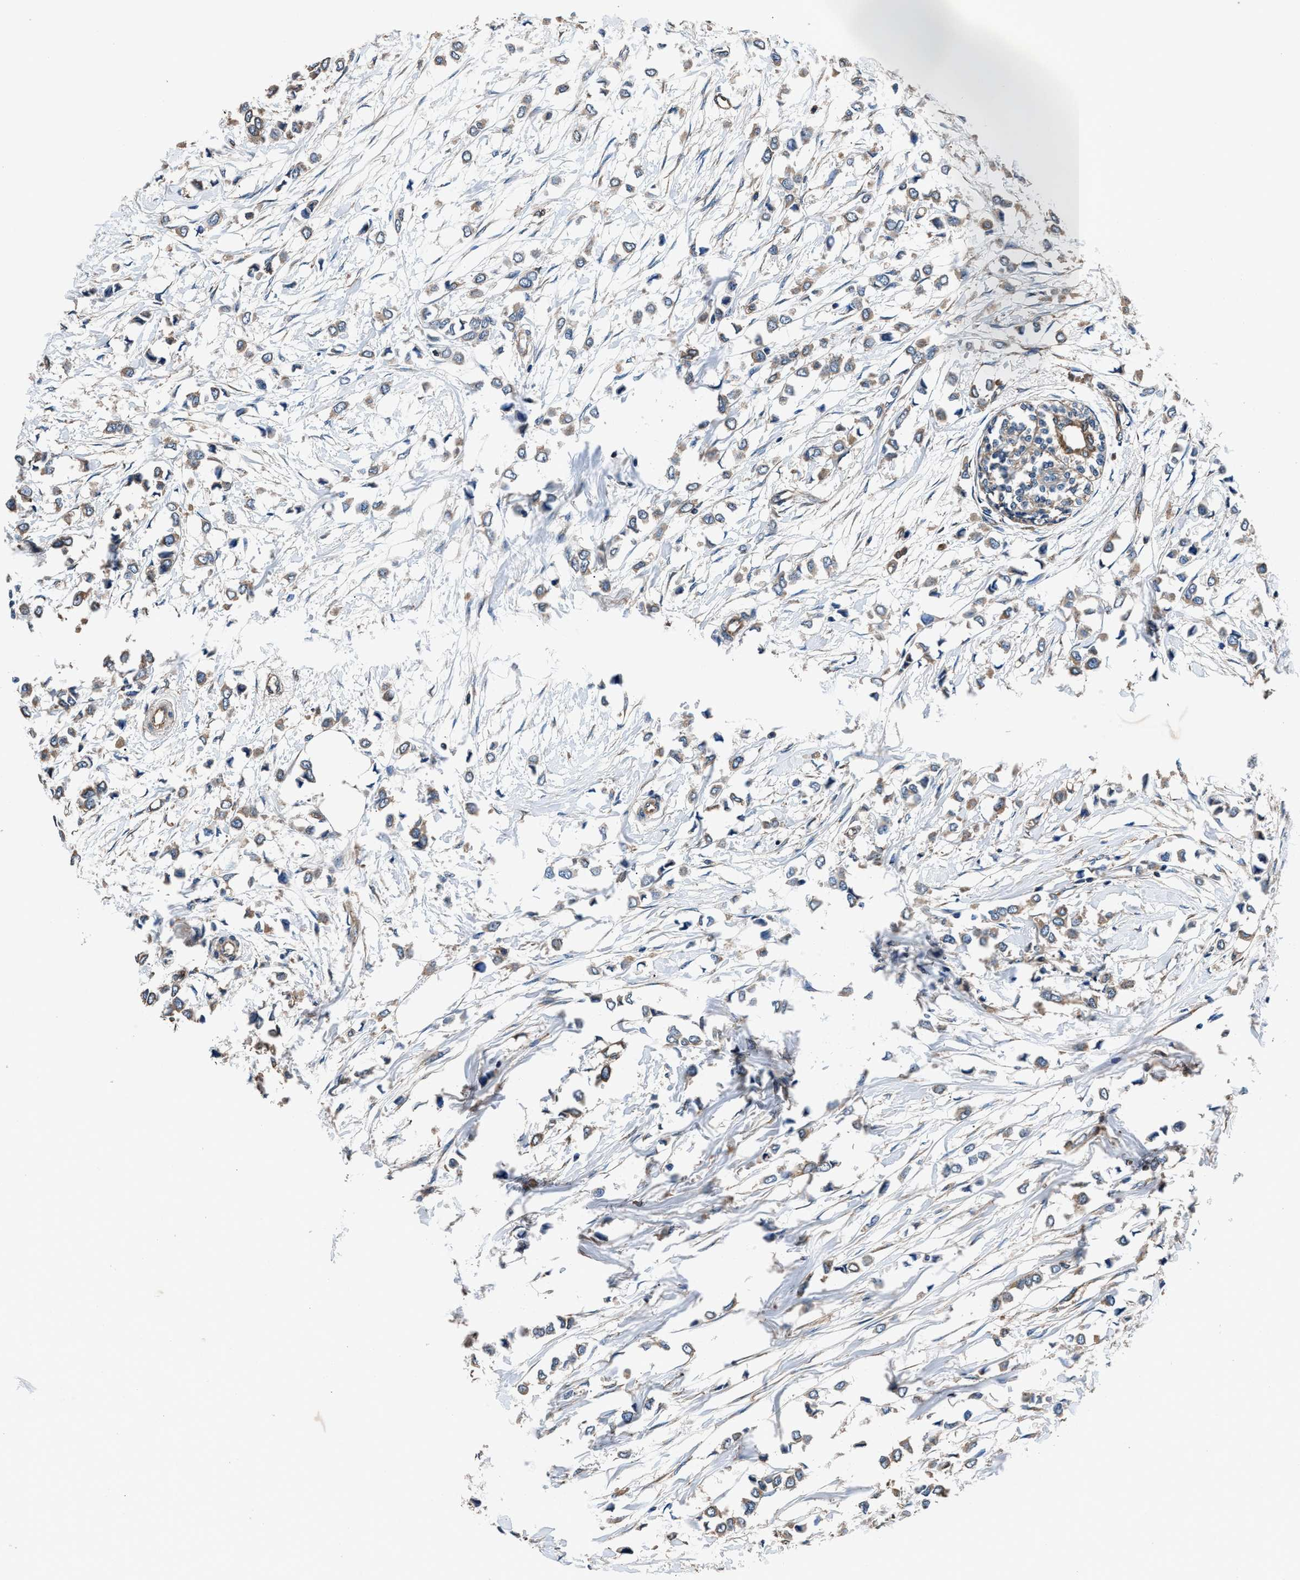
{"staining": {"intensity": "weak", "quantity": ">75%", "location": "cytoplasmic/membranous"}, "tissue": "breast cancer", "cell_type": "Tumor cells", "image_type": "cancer", "snomed": [{"axis": "morphology", "description": "Lobular carcinoma"}, {"axis": "topography", "description": "Breast"}], "caption": "Breast cancer stained for a protein displays weak cytoplasmic/membranous positivity in tumor cells.", "gene": "DHRS7B", "patient": {"sex": "female", "age": 51}}